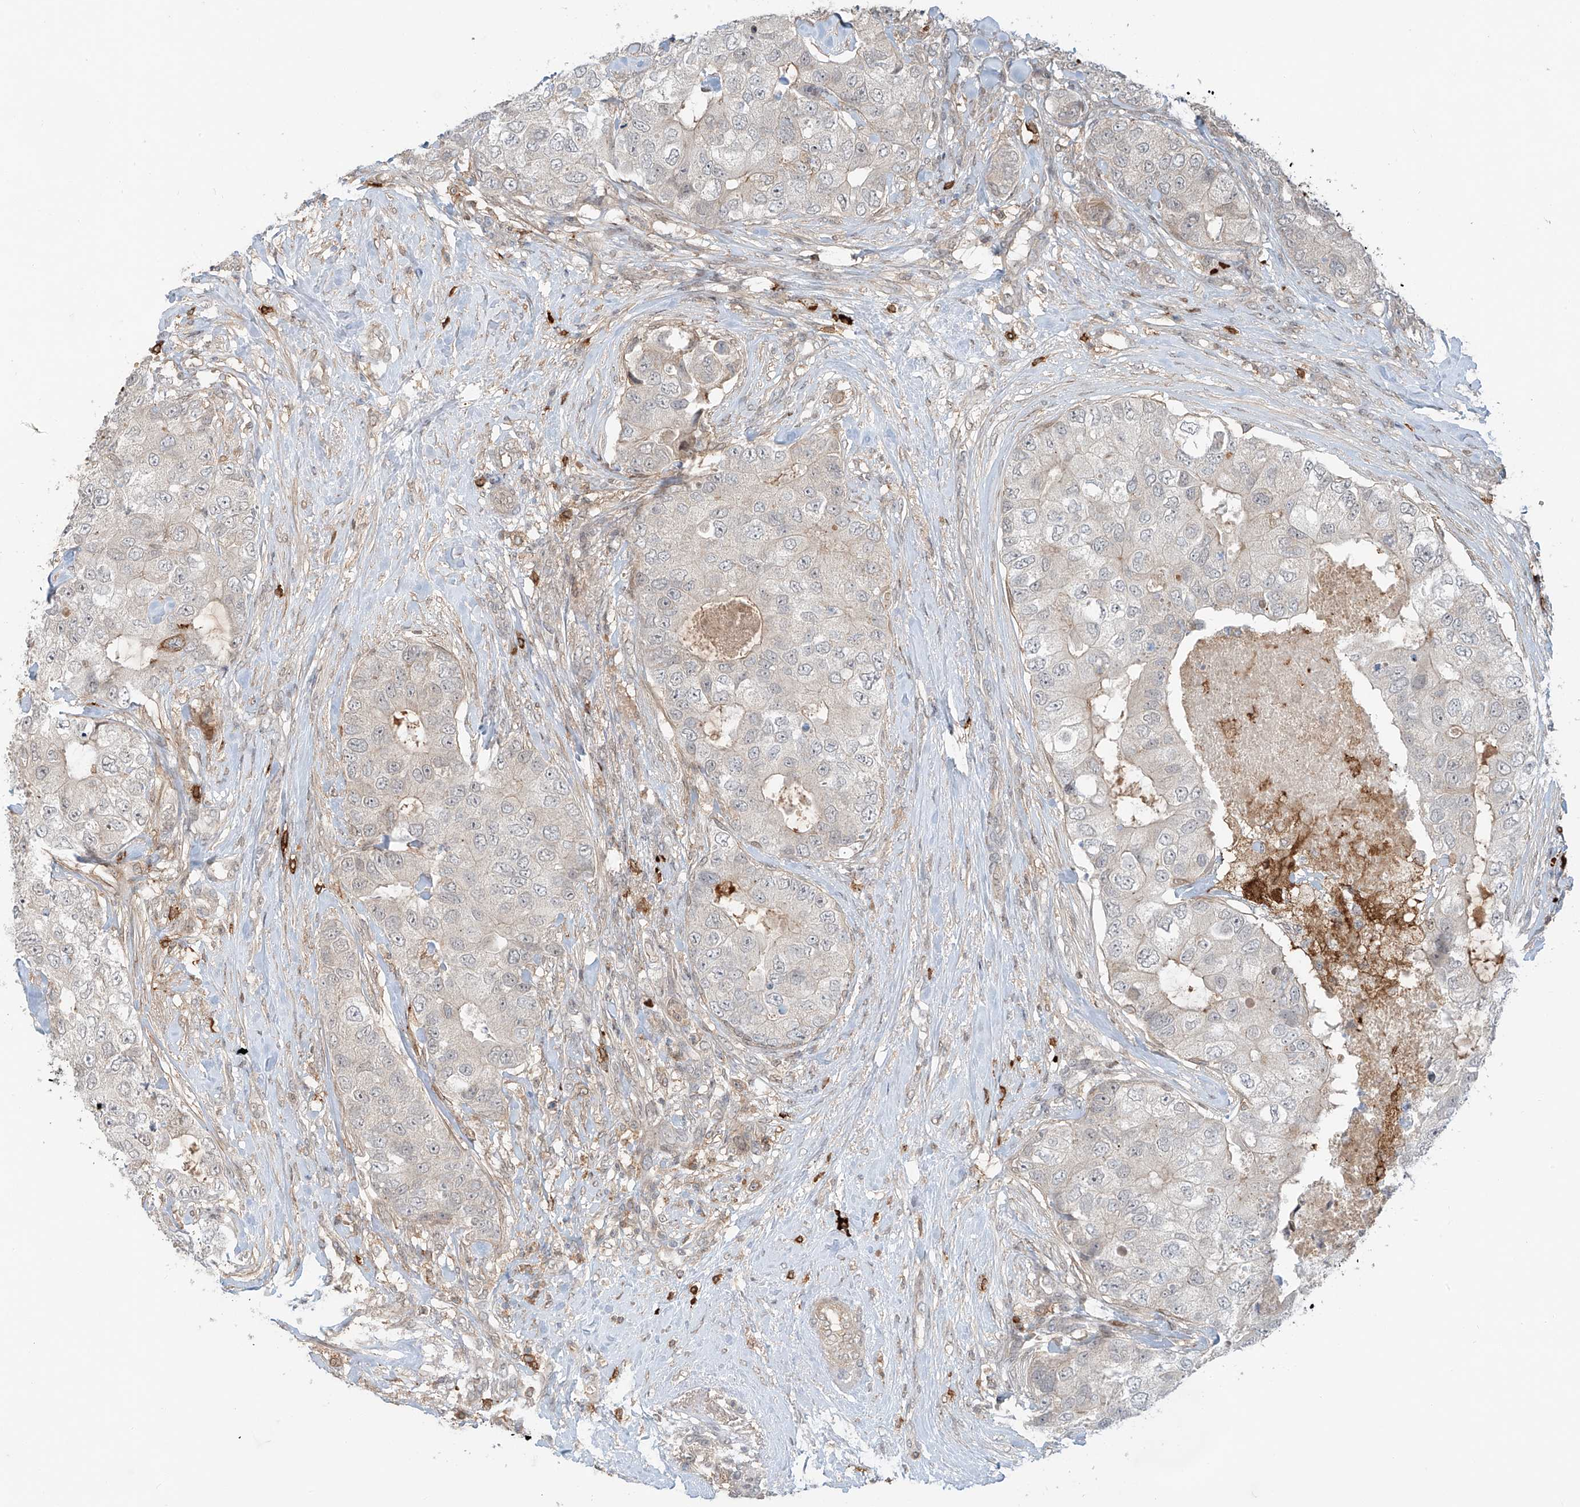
{"staining": {"intensity": "negative", "quantity": "none", "location": "none"}, "tissue": "breast cancer", "cell_type": "Tumor cells", "image_type": "cancer", "snomed": [{"axis": "morphology", "description": "Duct carcinoma"}, {"axis": "topography", "description": "Breast"}], "caption": "Immunohistochemical staining of breast cancer (infiltrating ductal carcinoma) displays no significant staining in tumor cells.", "gene": "CEP162", "patient": {"sex": "female", "age": 62}}